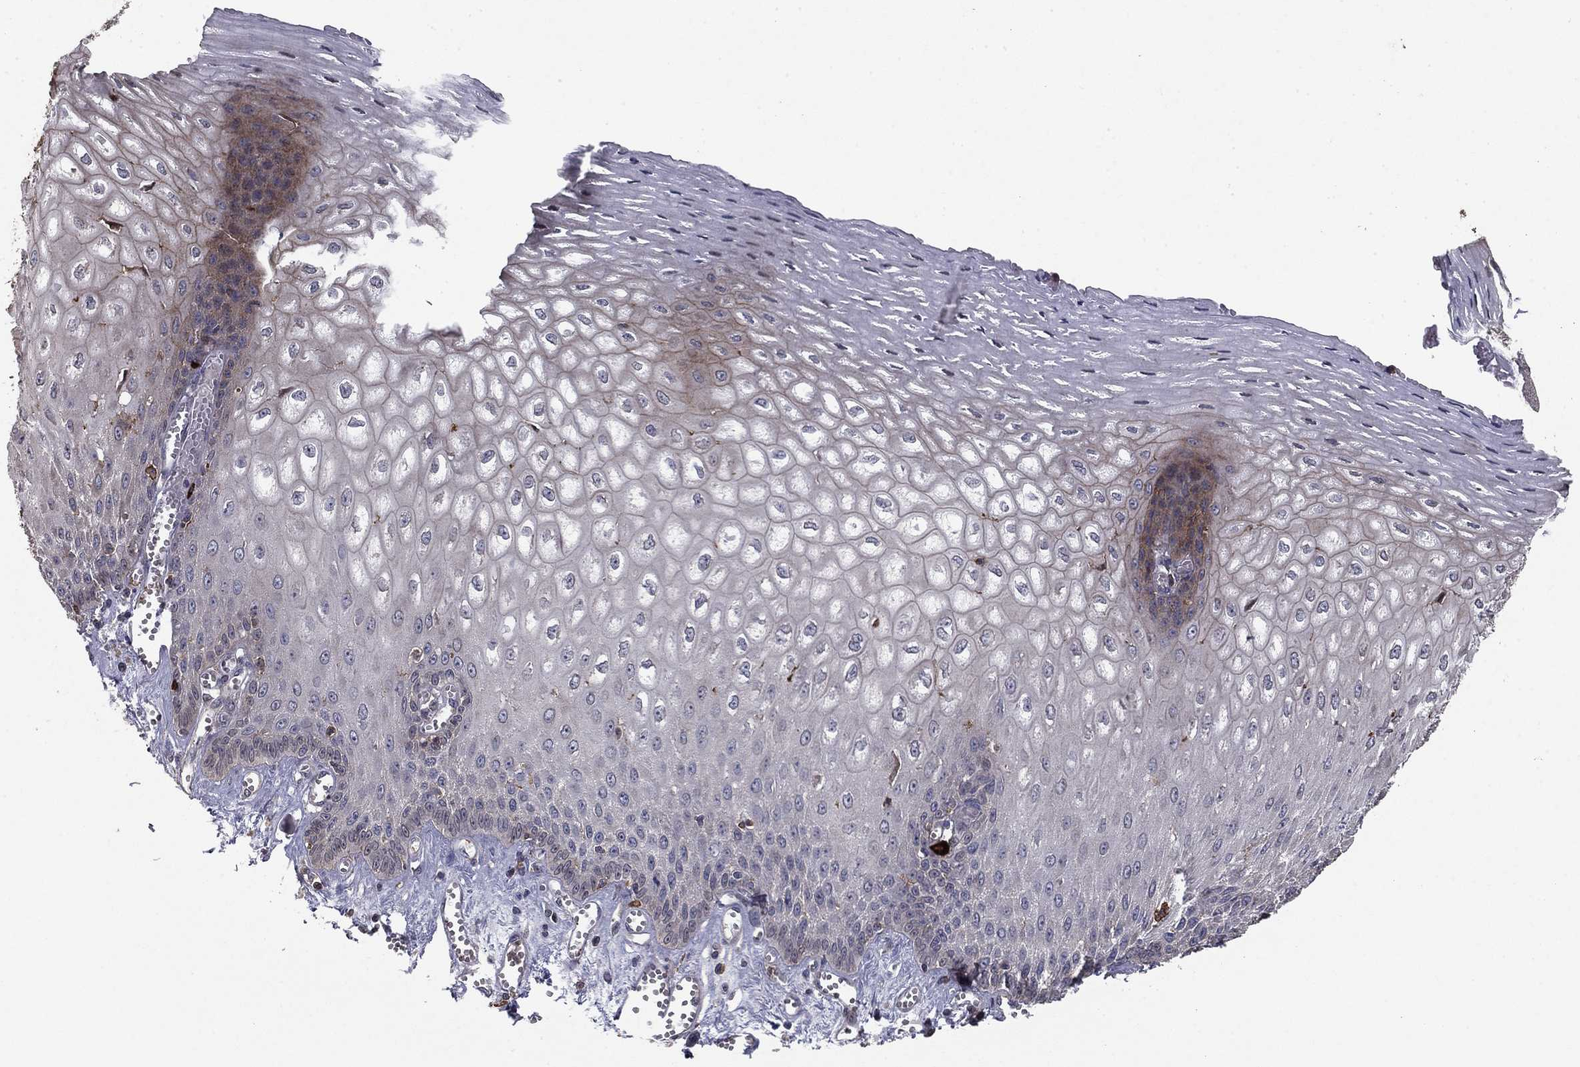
{"staining": {"intensity": "negative", "quantity": "none", "location": "none"}, "tissue": "esophagus", "cell_type": "Squamous epithelial cells", "image_type": "normal", "snomed": [{"axis": "morphology", "description": "Normal tissue, NOS"}, {"axis": "topography", "description": "Esophagus"}], "caption": "The histopathology image reveals no staining of squamous epithelial cells in unremarkable esophagus.", "gene": "HABP4", "patient": {"sex": "male", "age": 58}}